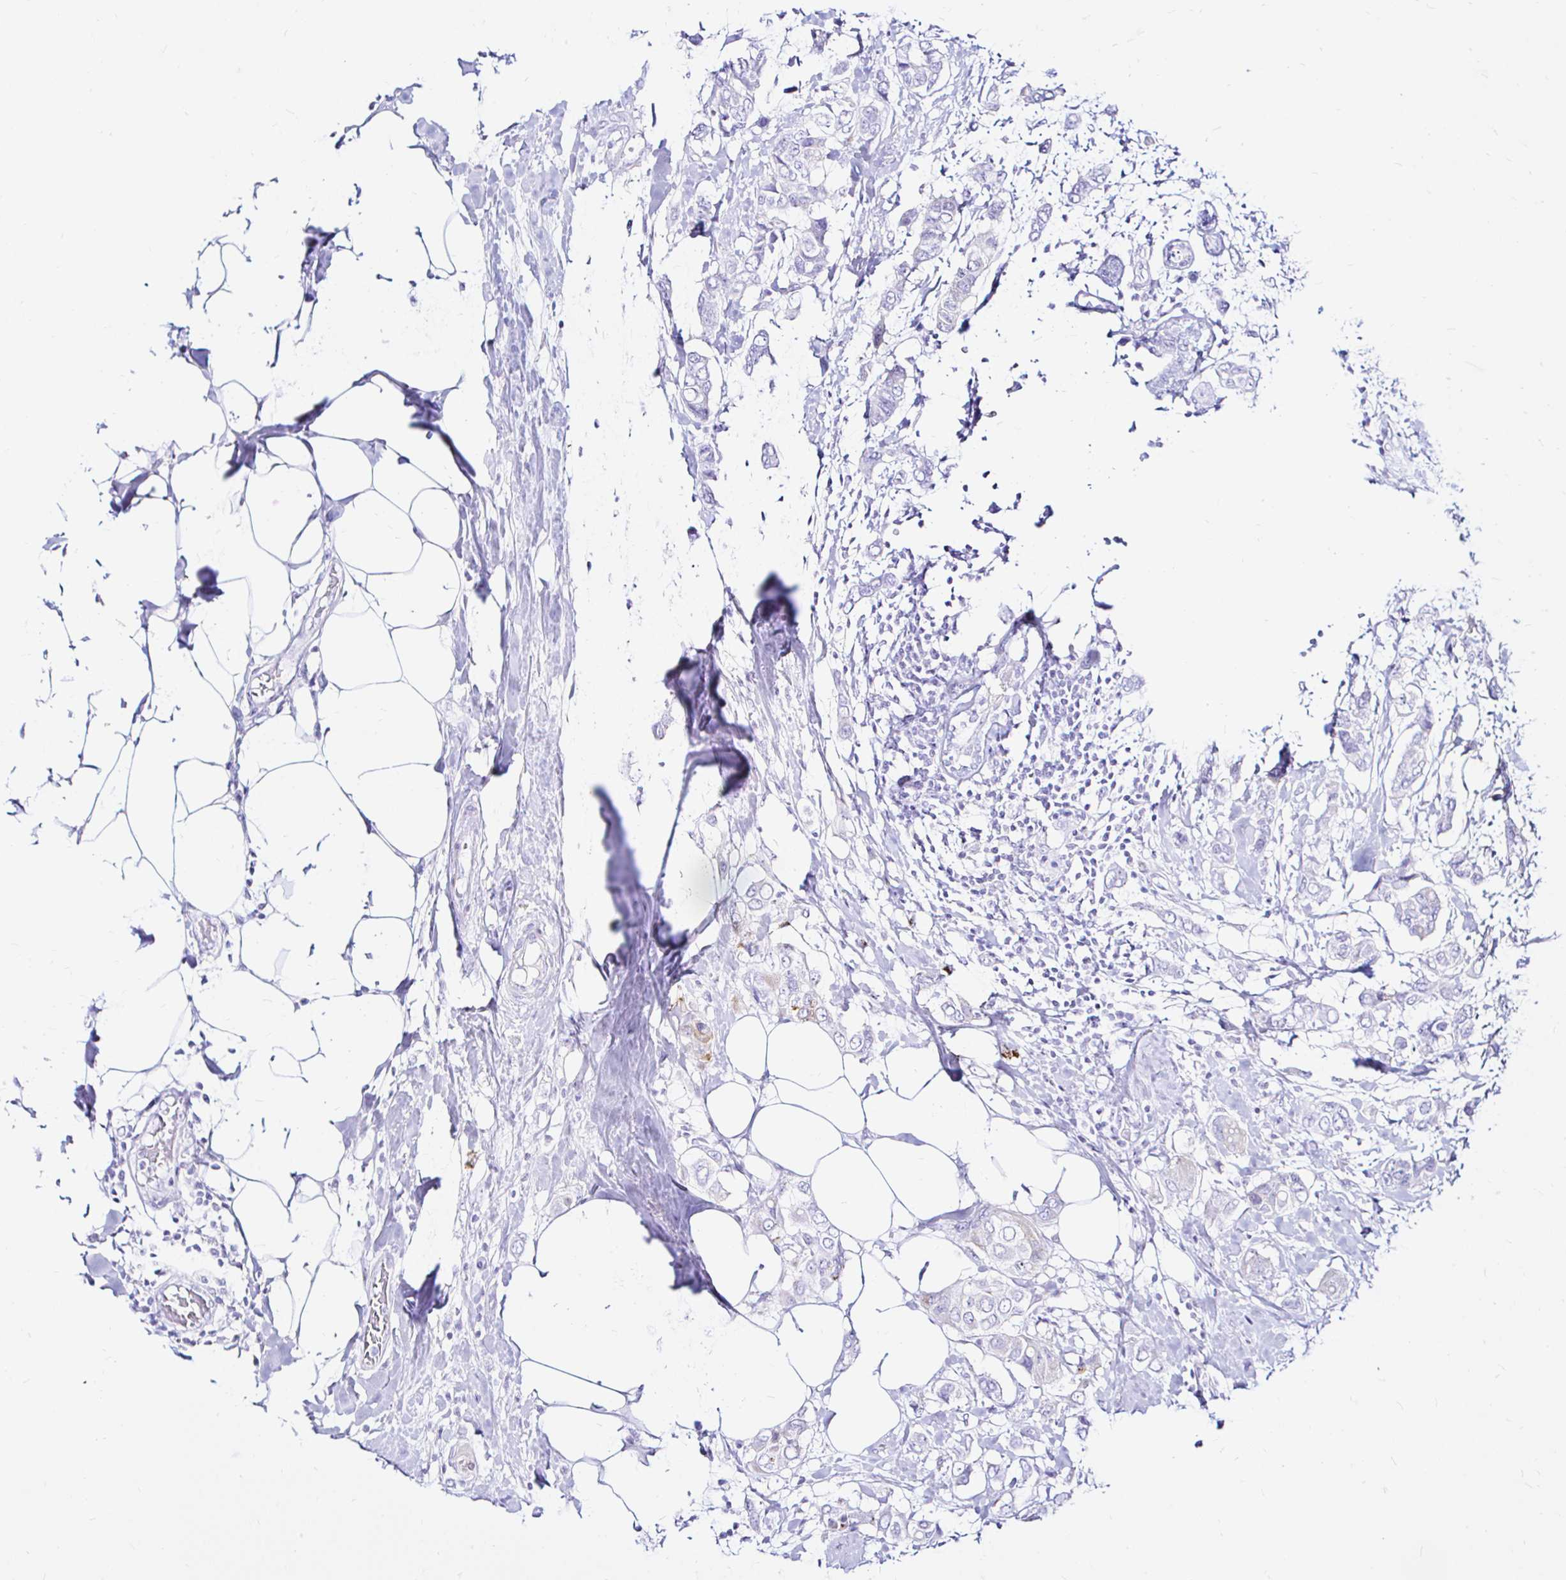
{"staining": {"intensity": "negative", "quantity": "none", "location": "none"}, "tissue": "breast cancer", "cell_type": "Tumor cells", "image_type": "cancer", "snomed": [{"axis": "morphology", "description": "Lobular carcinoma"}, {"axis": "topography", "description": "Breast"}], "caption": "Protein analysis of lobular carcinoma (breast) exhibits no significant expression in tumor cells.", "gene": "ZNF432", "patient": {"sex": "female", "age": 51}}